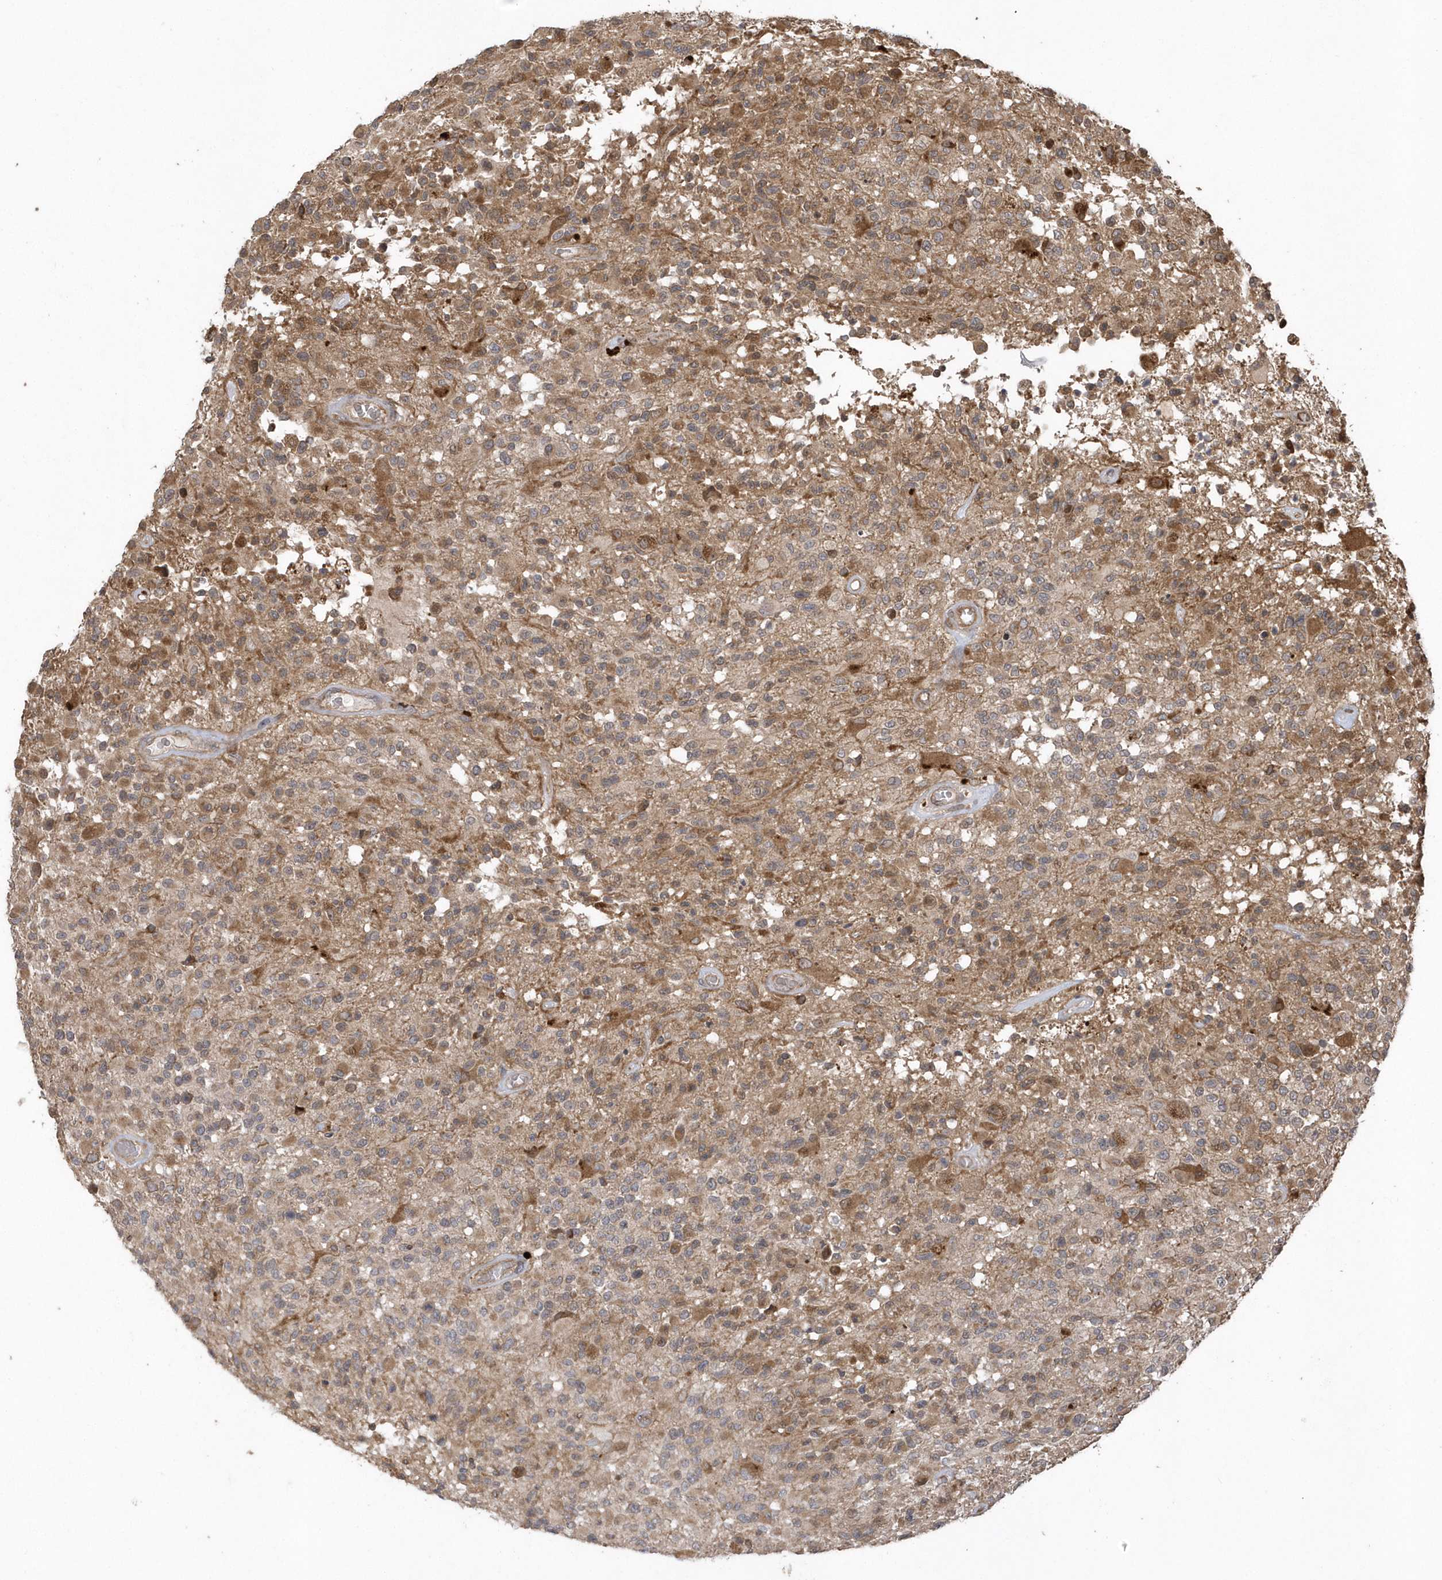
{"staining": {"intensity": "moderate", "quantity": "25%-75%", "location": "cytoplasmic/membranous"}, "tissue": "glioma", "cell_type": "Tumor cells", "image_type": "cancer", "snomed": [{"axis": "morphology", "description": "Glioma, malignant, High grade"}, {"axis": "morphology", "description": "Glioblastoma, NOS"}, {"axis": "topography", "description": "Brain"}], "caption": "Brown immunohistochemical staining in glioblastoma displays moderate cytoplasmic/membranous staining in about 25%-75% of tumor cells. (DAB (3,3'-diaminobenzidine) IHC with brightfield microscopy, high magnification).", "gene": "HERPUD1", "patient": {"sex": "male", "age": 60}}